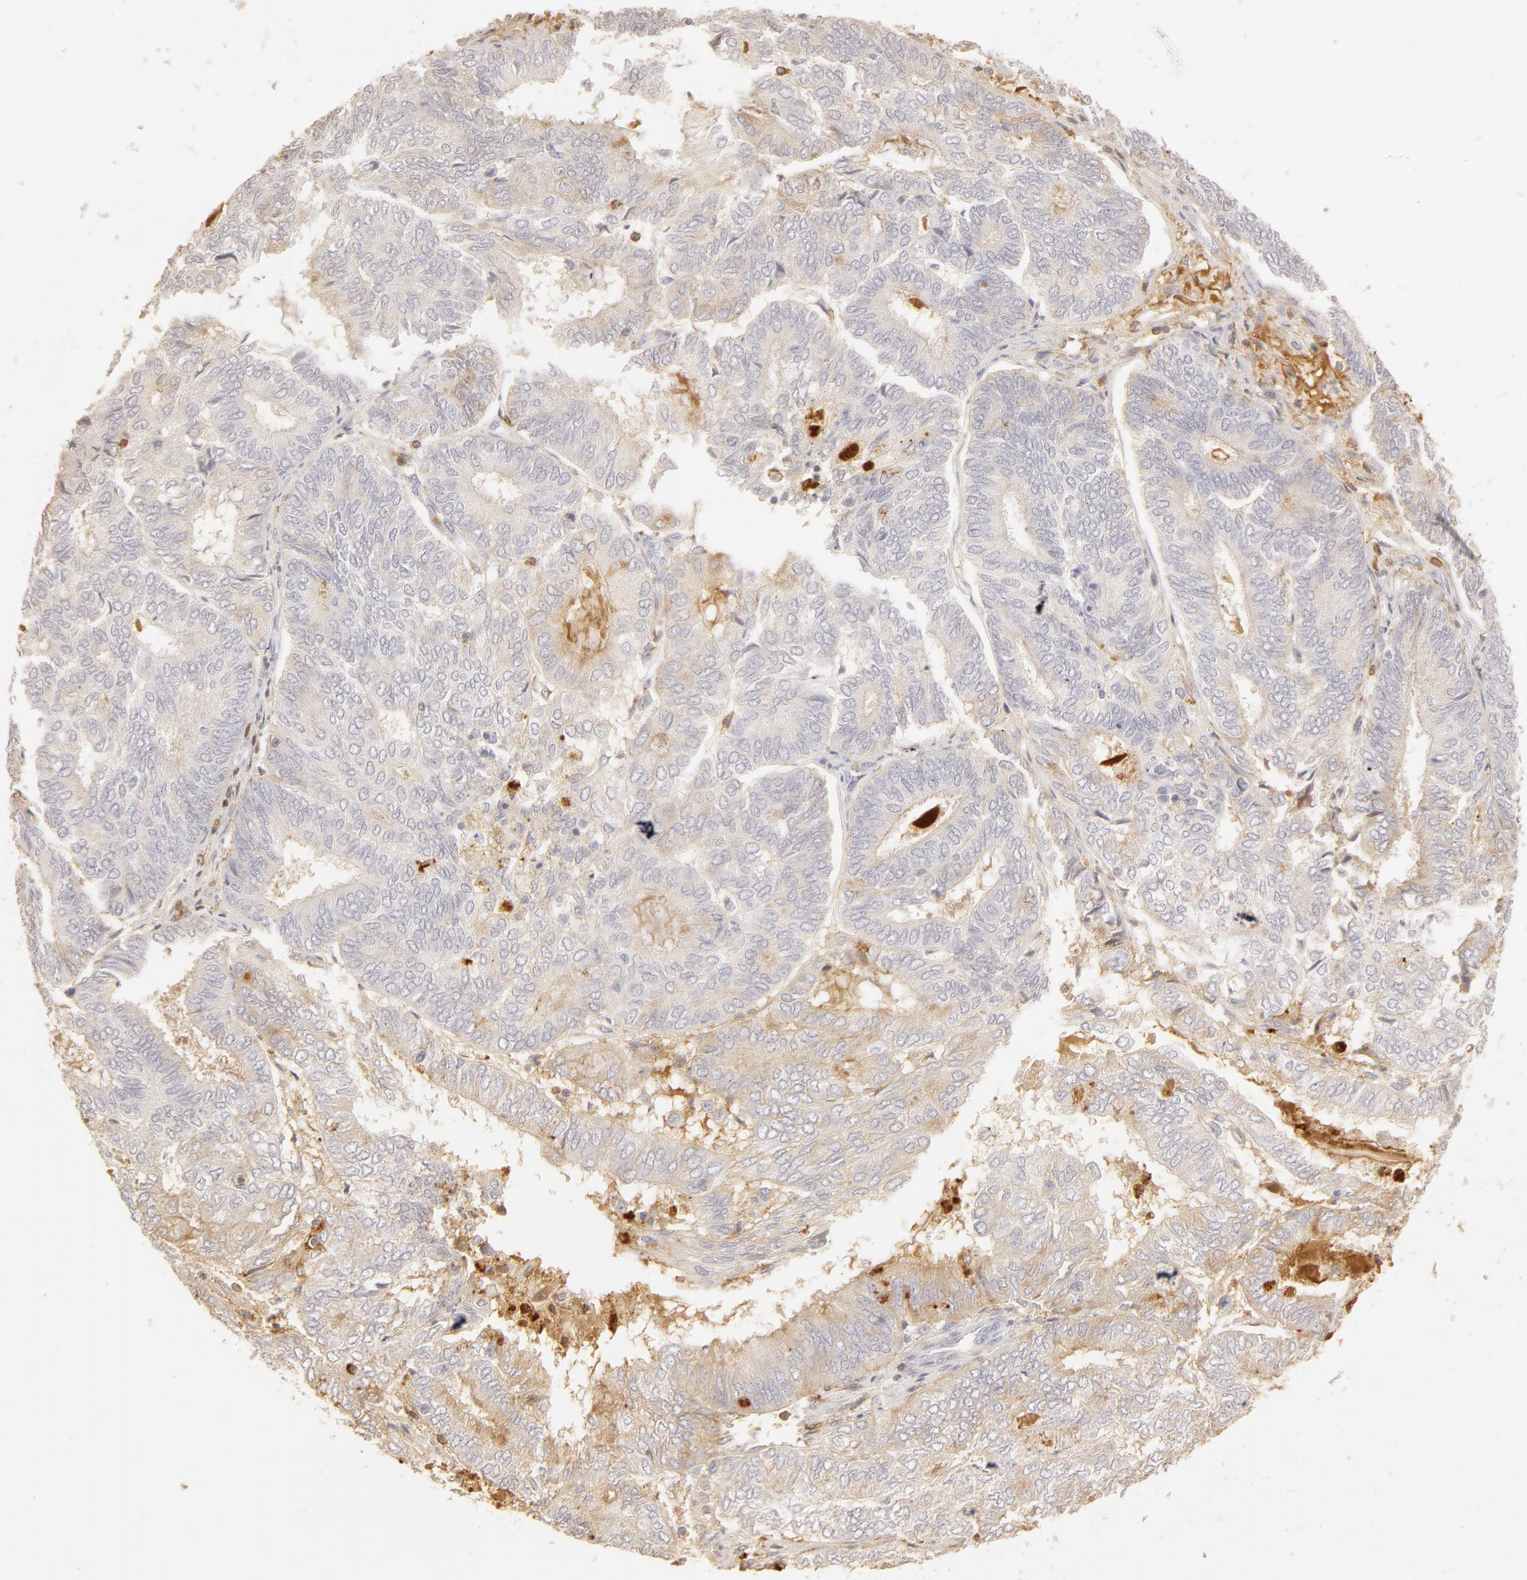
{"staining": {"intensity": "weak", "quantity": "<25%", "location": "cytoplasmic/membranous"}, "tissue": "endometrial cancer", "cell_type": "Tumor cells", "image_type": "cancer", "snomed": [{"axis": "morphology", "description": "Adenocarcinoma, NOS"}, {"axis": "topography", "description": "Endometrium"}], "caption": "Endometrial adenocarcinoma was stained to show a protein in brown. There is no significant expression in tumor cells. (DAB immunohistochemistry (IHC) visualized using brightfield microscopy, high magnification).", "gene": "C1R", "patient": {"sex": "female", "age": 59}}